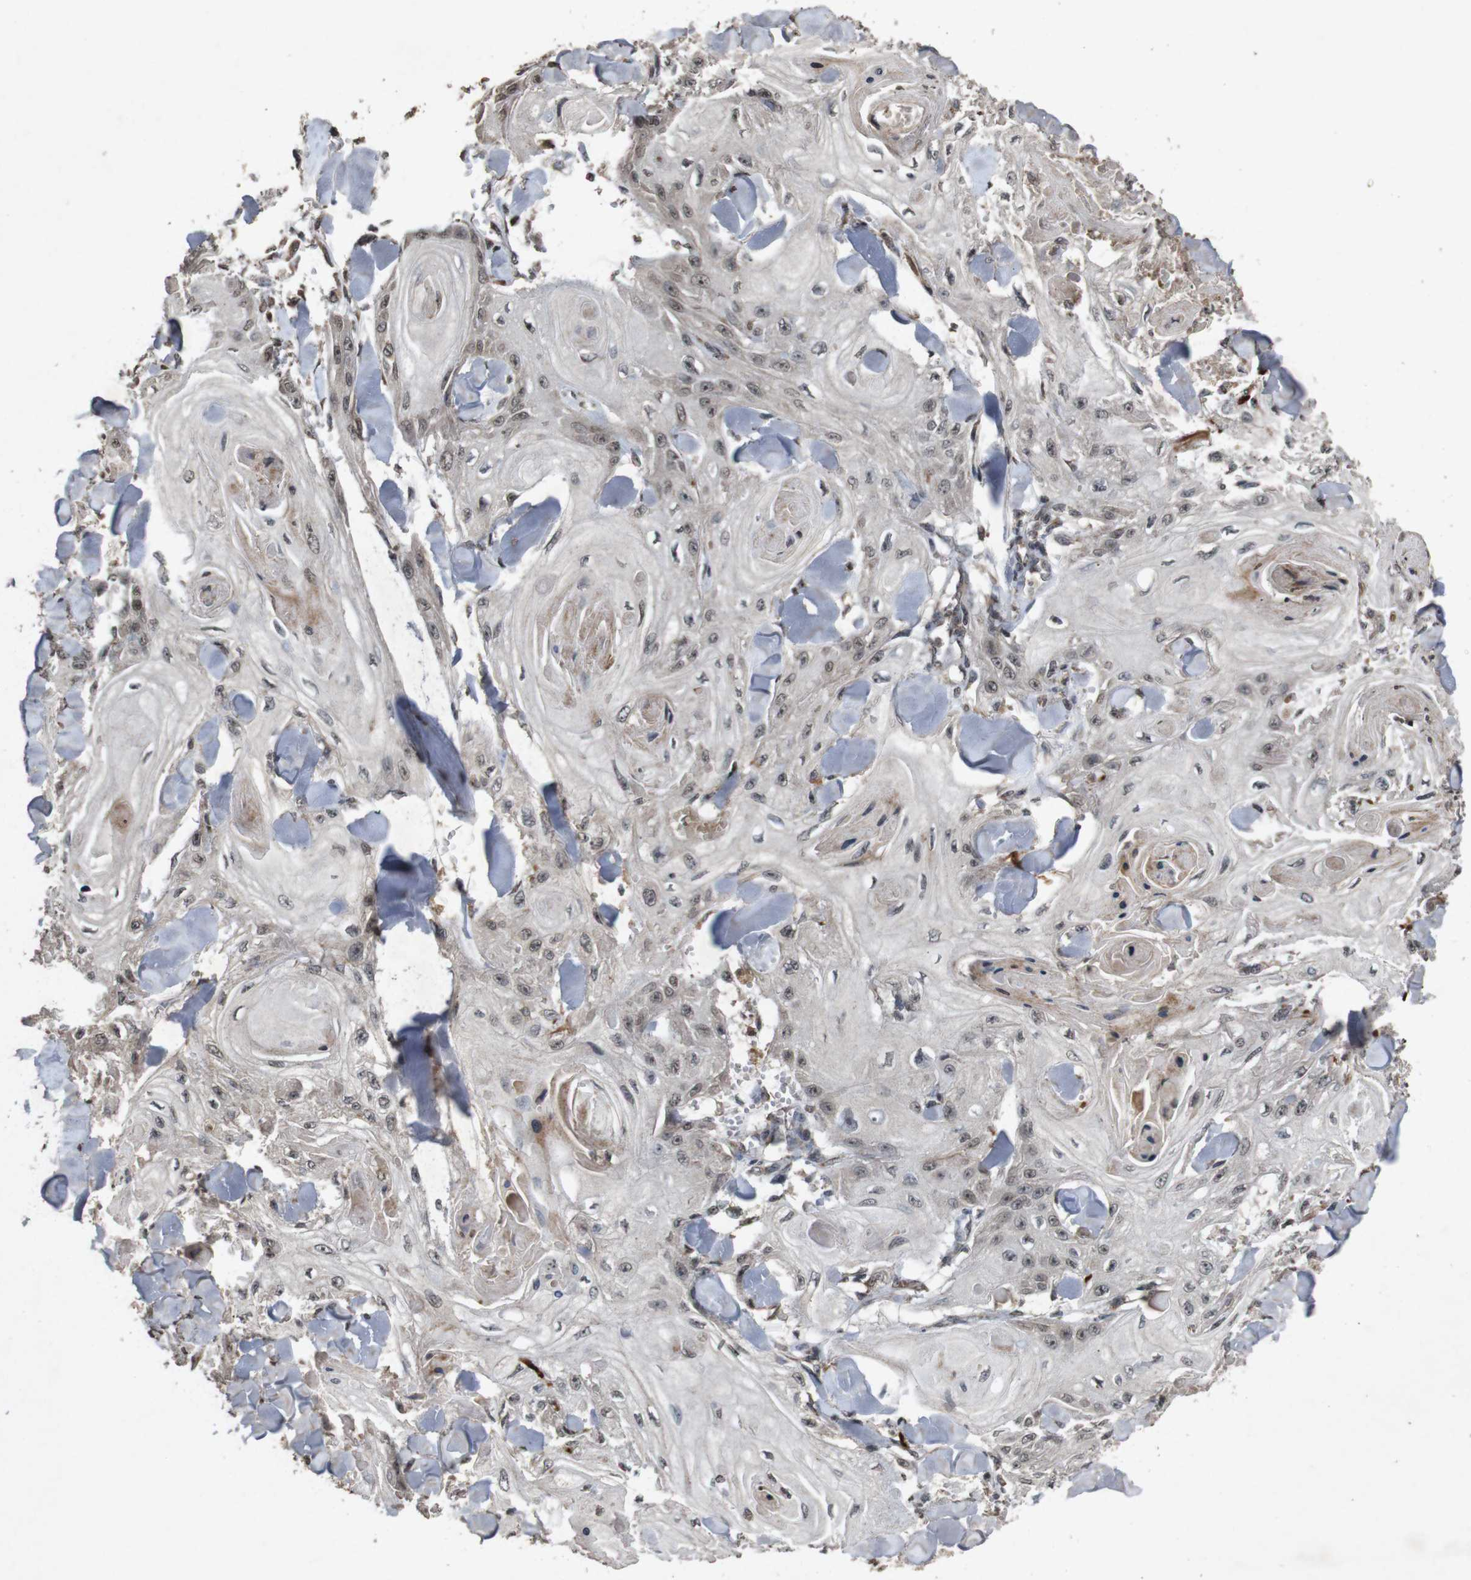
{"staining": {"intensity": "weak", "quantity": ">75%", "location": "cytoplasmic/membranous,nuclear"}, "tissue": "skin cancer", "cell_type": "Tumor cells", "image_type": "cancer", "snomed": [{"axis": "morphology", "description": "Squamous cell carcinoma, NOS"}, {"axis": "topography", "description": "Skin"}], "caption": "A brown stain shows weak cytoplasmic/membranous and nuclear positivity of a protein in skin cancer tumor cells.", "gene": "SORL1", "patient": {"sex": "male", "age": 74}}